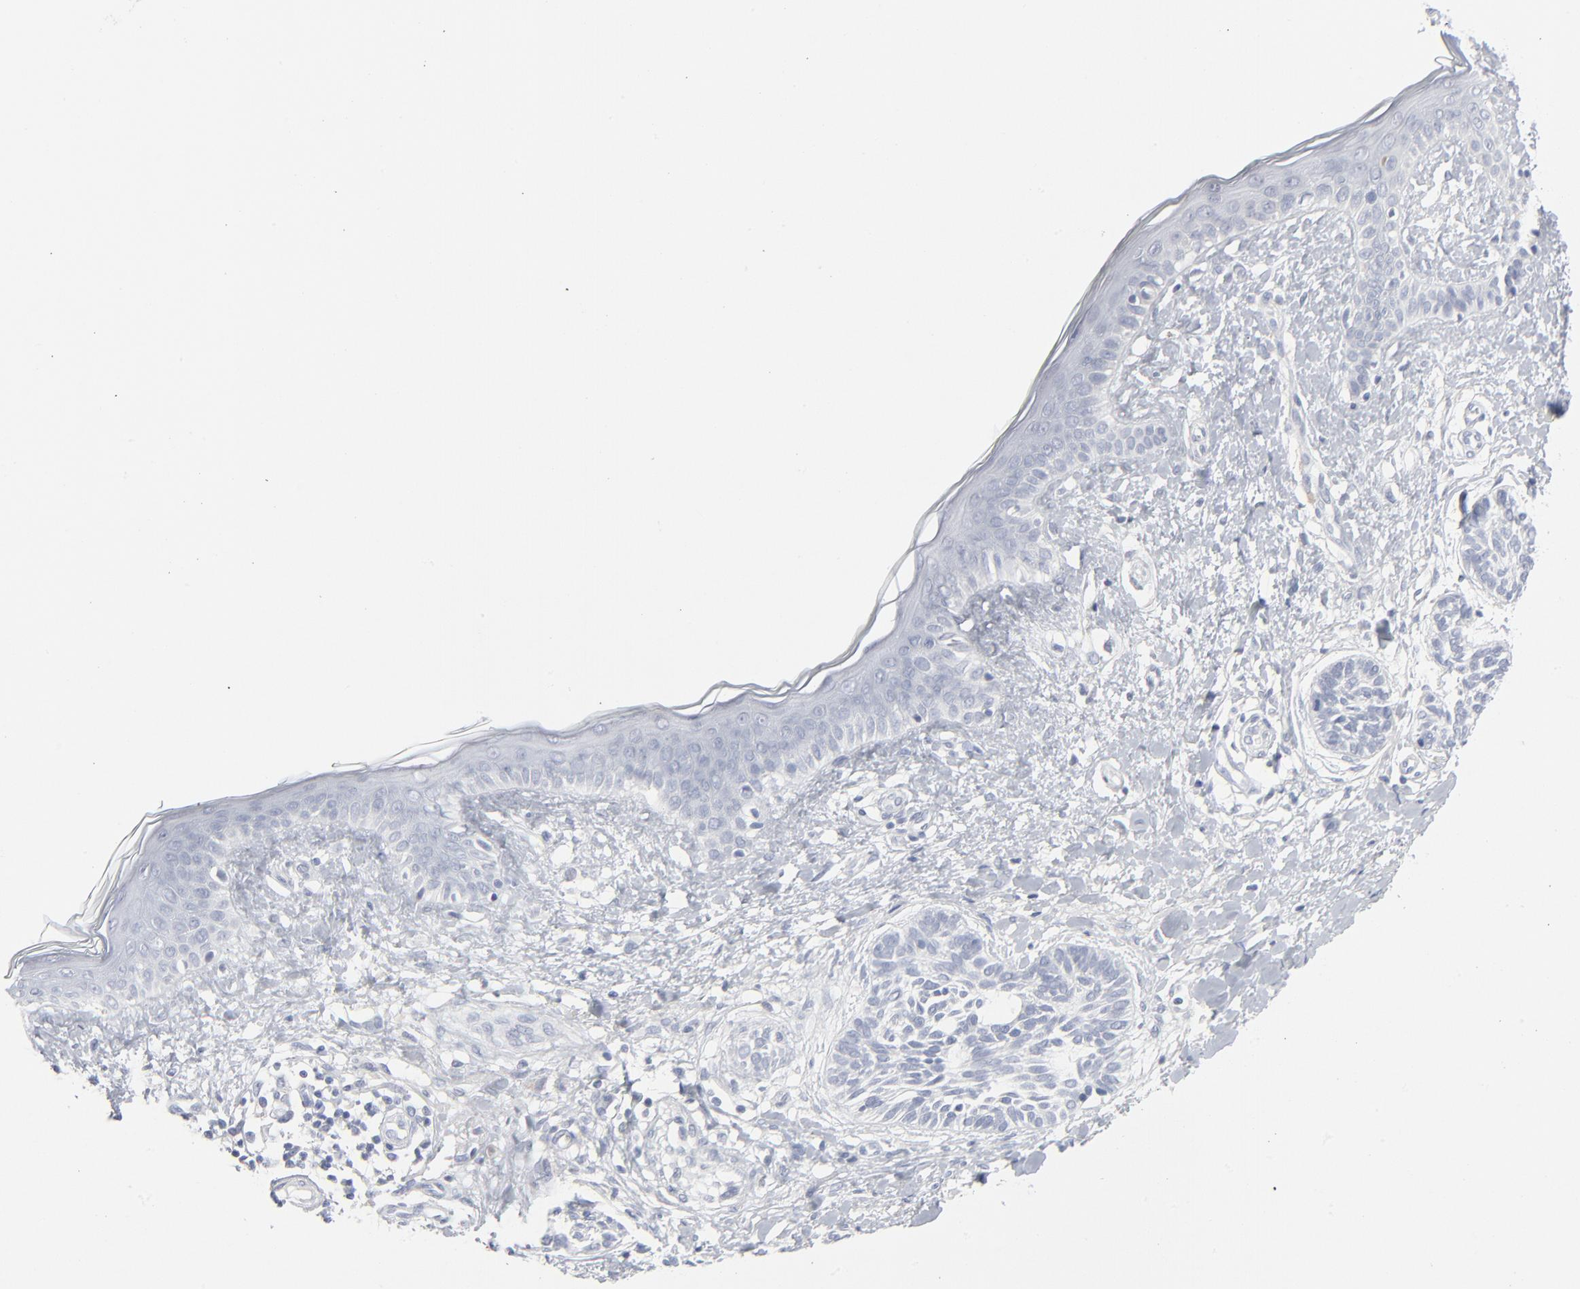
{"staining": {"intensity": "negative", "quantity": "none", "location": "none"}, "tissue": "skin cancer", "cell_type": "Tumor cells", "image_type": "cancer", "snomed": [{"axis": "morphology", "description": "Normal tissue, NOS"}, {"axis": "morphology", "description": "Basal cell carcinoma"}, {"axis": "topography", "description": "Skin"}], "caption": "High magnification brightfield microscopy of basal cell carcinoma (skin) stained with DAB (brown) and counterstained with hematoxylin (blue): tumor cells show no significant expression. (Immunohistochemistry (ihc), brightfield microscopy, high magnification).", "gene": "PAGE1", "patient": {"sex": "male", "age": 63}}